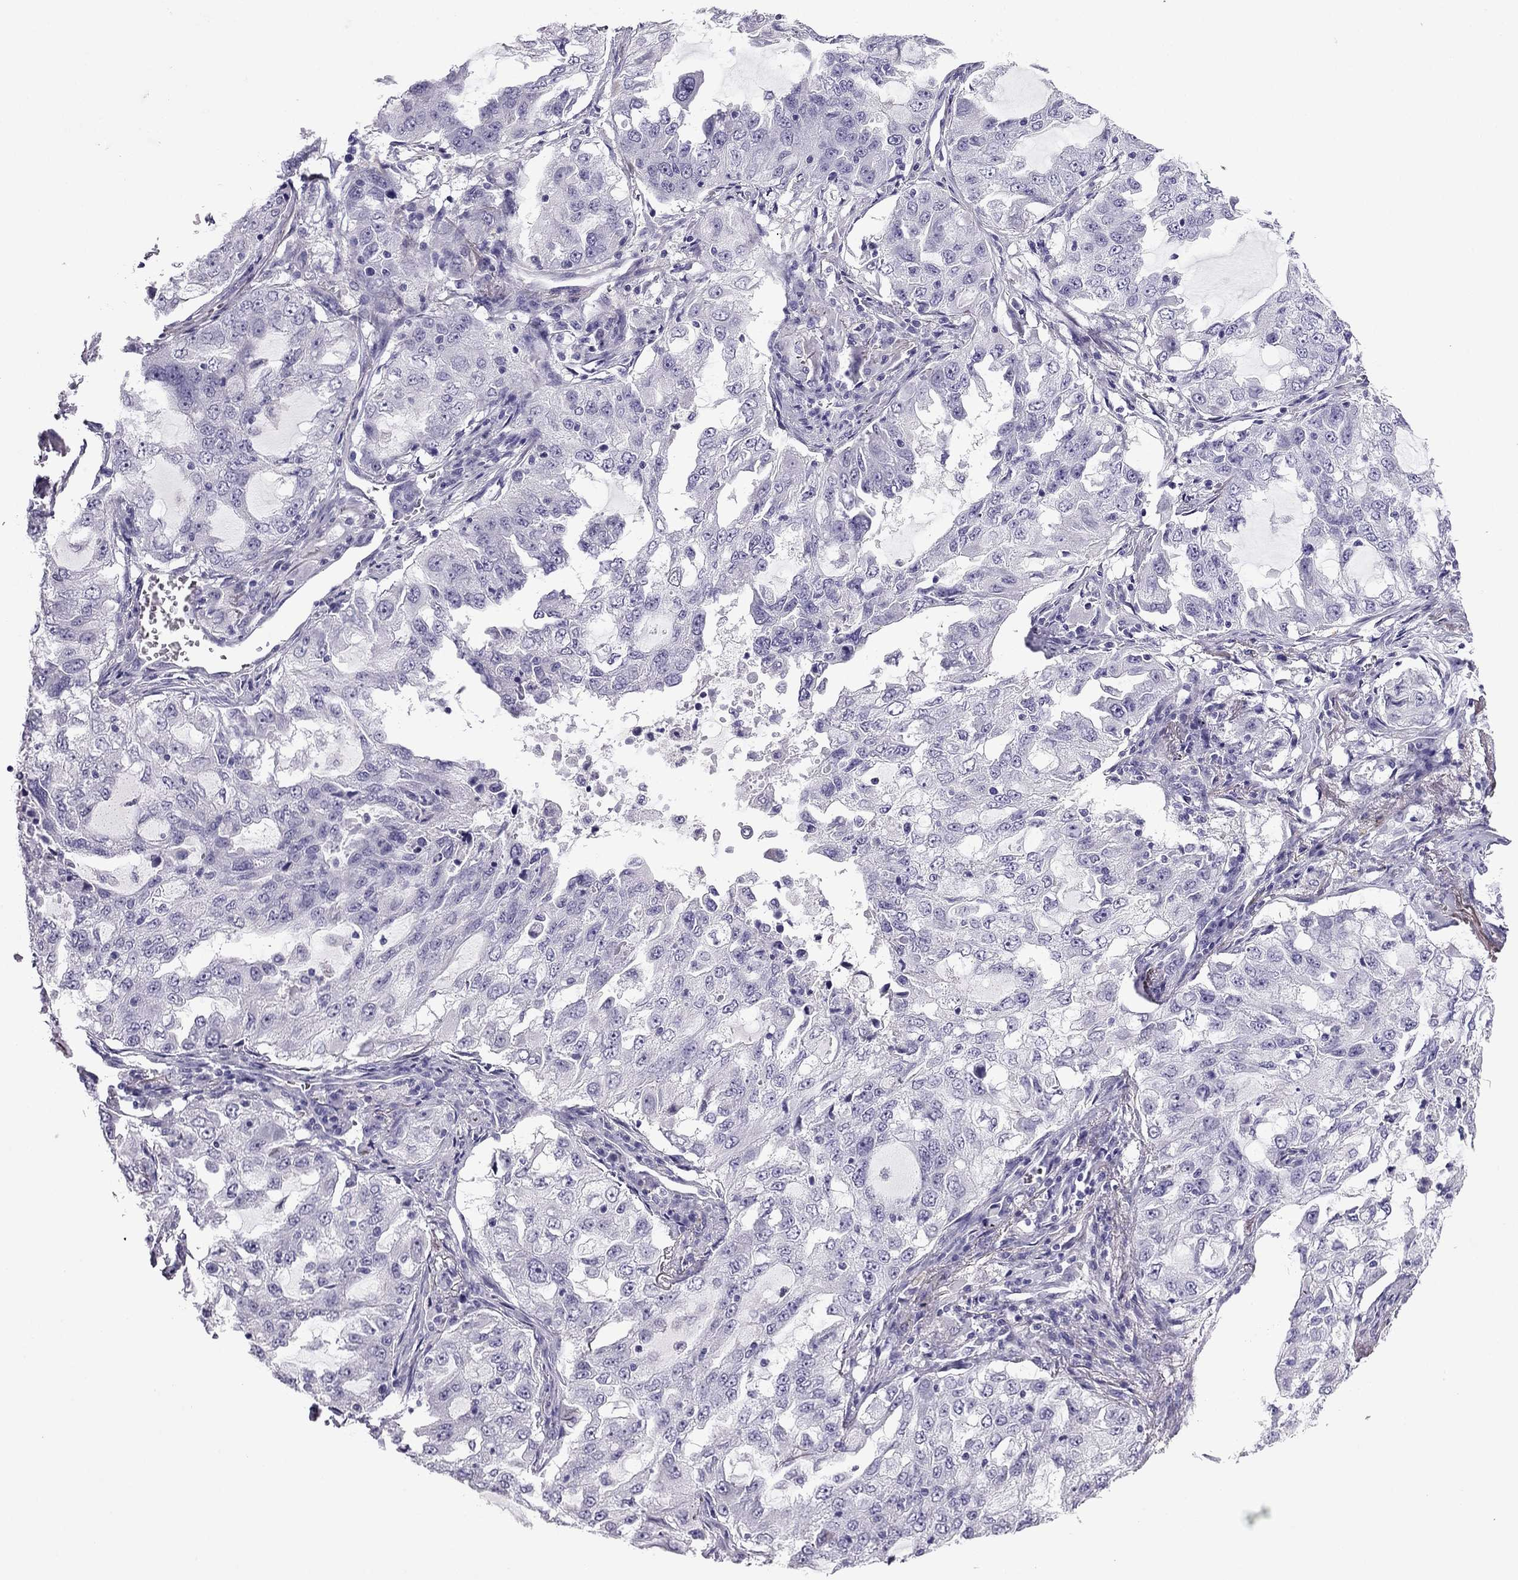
{"staining": {"intensity": "negative", "quantity": "none", "location": "none"}, "tissue": "lung cancer", "cell_type": "Tumor cells", "image_type": "cancer", "snomed": [{"axis": "morphology", "description": "Adenocarcinoma, NOS"}, {"axis": "topography", "description": "Lung"}], "caption": "DAB (3,3'-diaminobenzidine) immunohistochemical staining of human adenocarcinoma (lung) displays no significant expression in tumor cells.", "gene": "GJA8", "patient": {"sex": "female", "age": 61}}